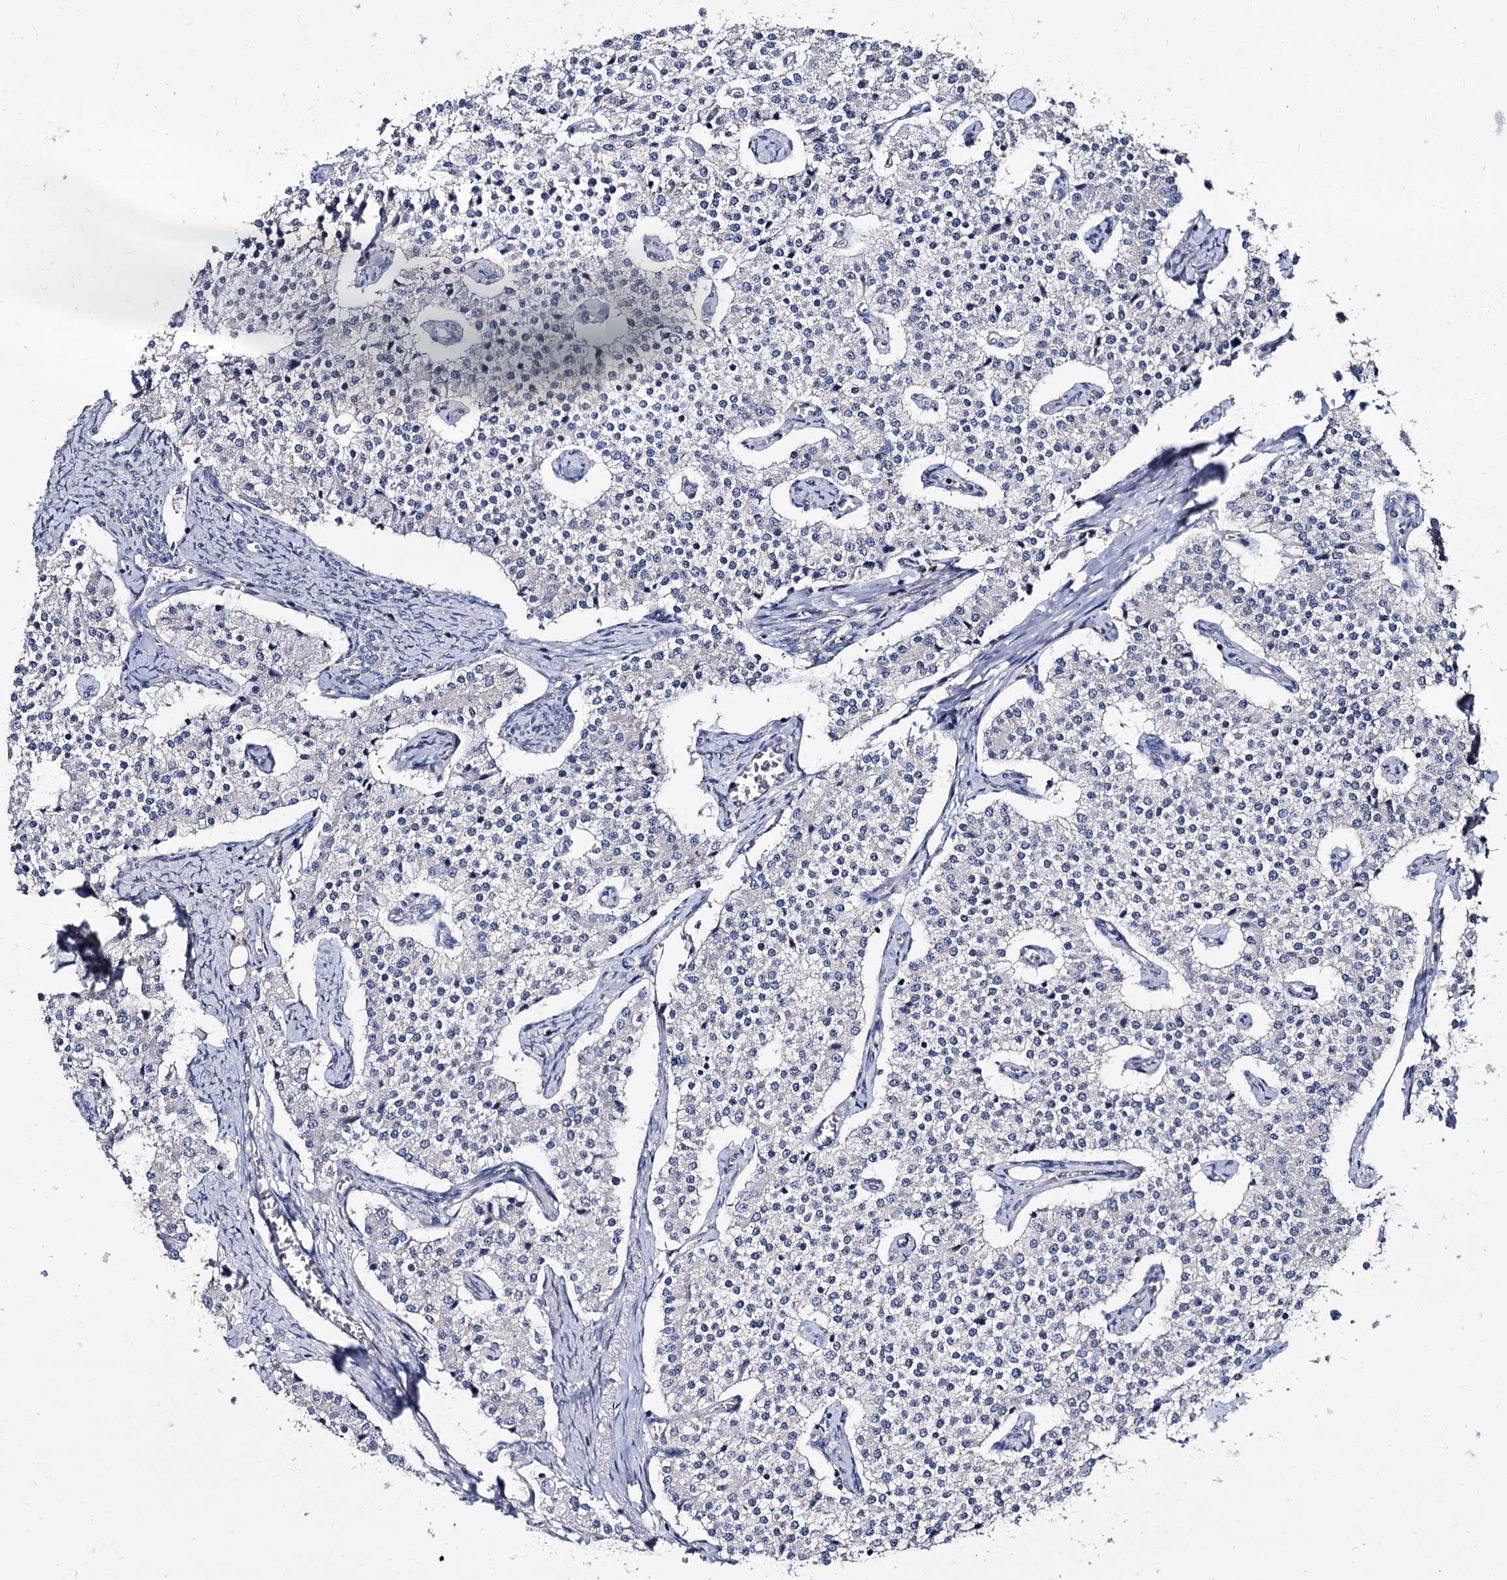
{"staining": {"intensity": "negative", "quantity": "none", "location": "none"}, "tissue": "carcinoid", "cell_type": "Tumor cells", "image_type": "cancer", "snomed": [{"axis": "morphology", "description": "Carcinoid, malignant, NOS"}, {"axis": "topography", "description": "Colon"}], "caption": "High magnification brightfield microscopy of carcinoid (malignant) stained with DAB (brown) and counterstained with hematoxylin (blue): tumor cells show no significant expression.", "gene": "ANKRD13A", "patient": {"sex": "female", "age": 52}}